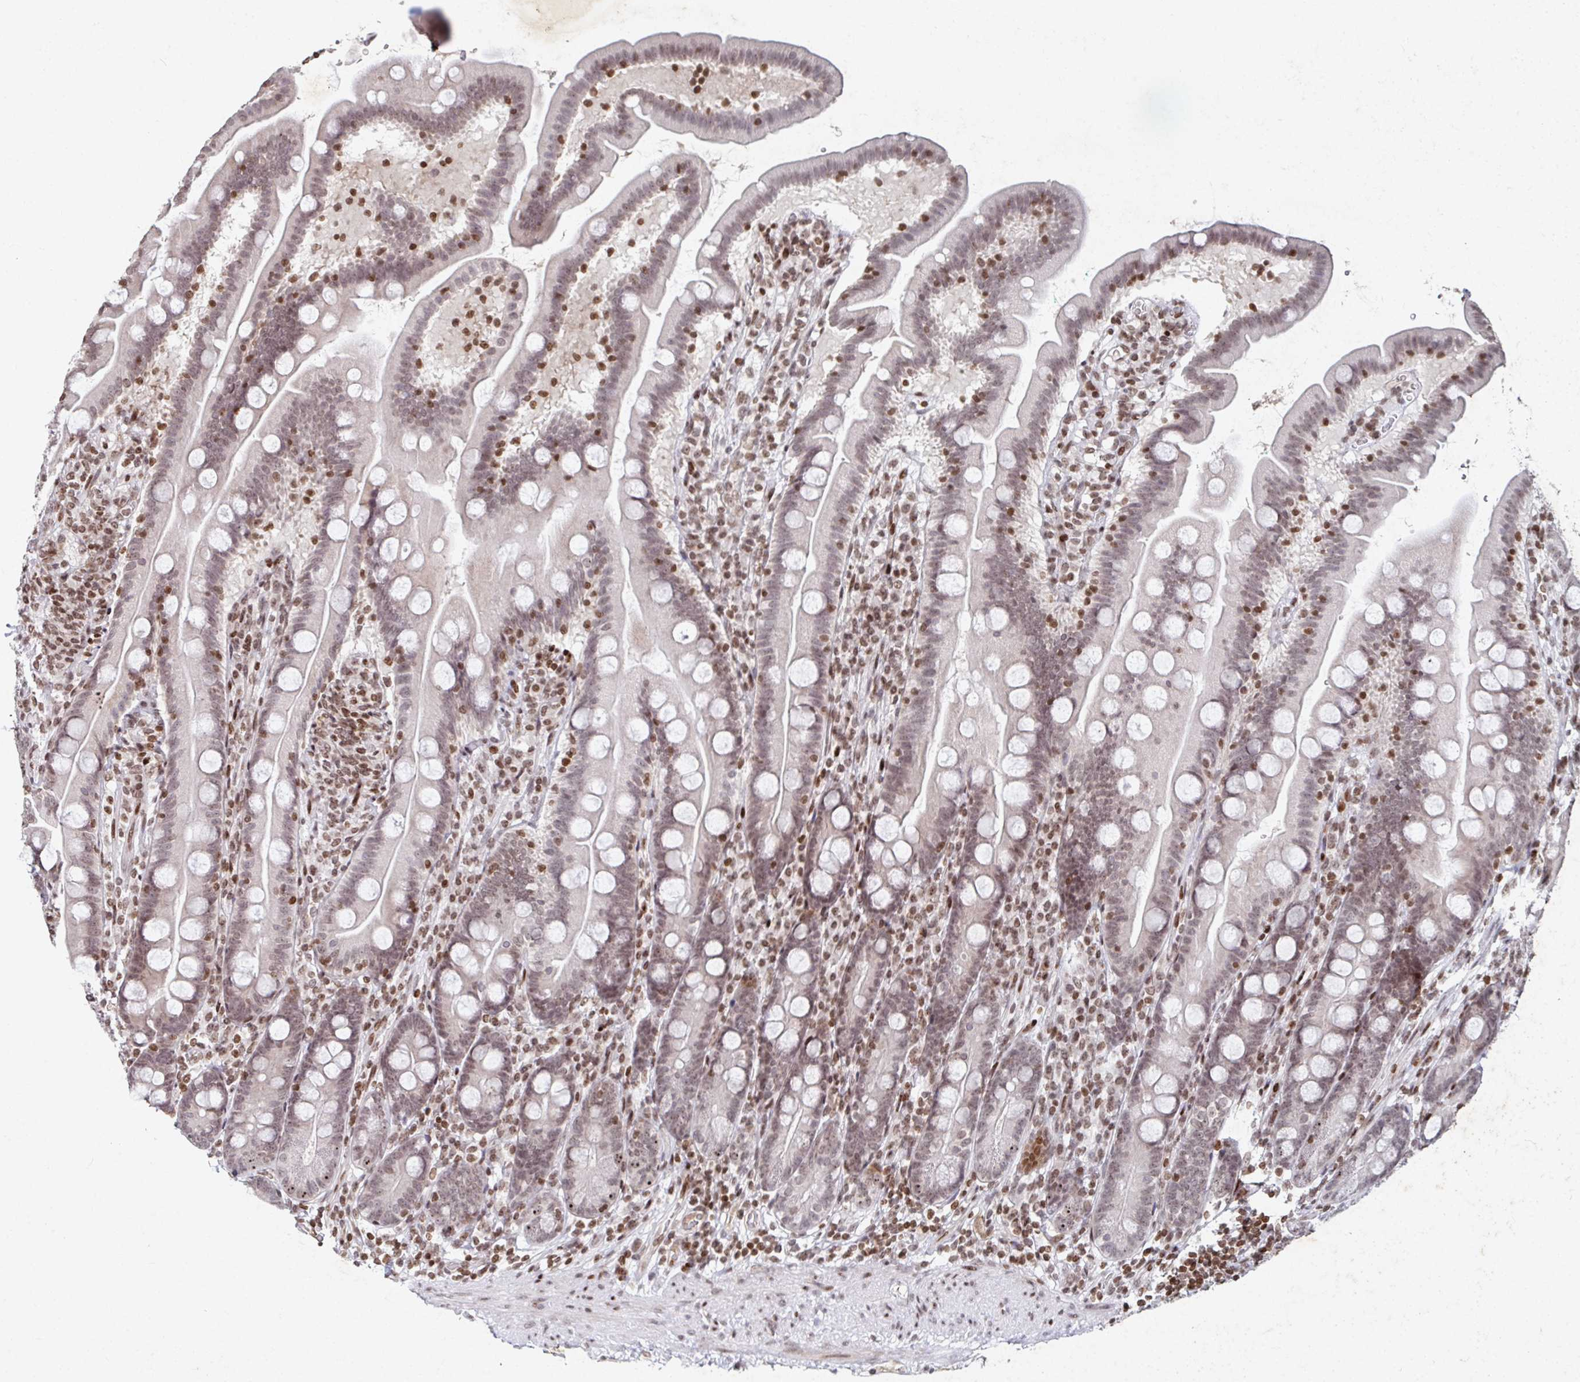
{"staining": {"intensity": "moderate", "quantity": "25%-75%", "location": "nuclear"}, "tissue": "duodenum", "cell_type": "Glandular cells", "image_type": "normal", "snomed": [{"axis": "morphology", "description": "Normal tissue, NOS"}, {"axis": "topography", "description": "Duodenum"}], "caption": "A photomicrograph of duodenum stained for a protein displays moderate nuclear brown staining in glandular cells.", "gene": "C19orf53", "patient": {"sex": "female", "age": 67}}